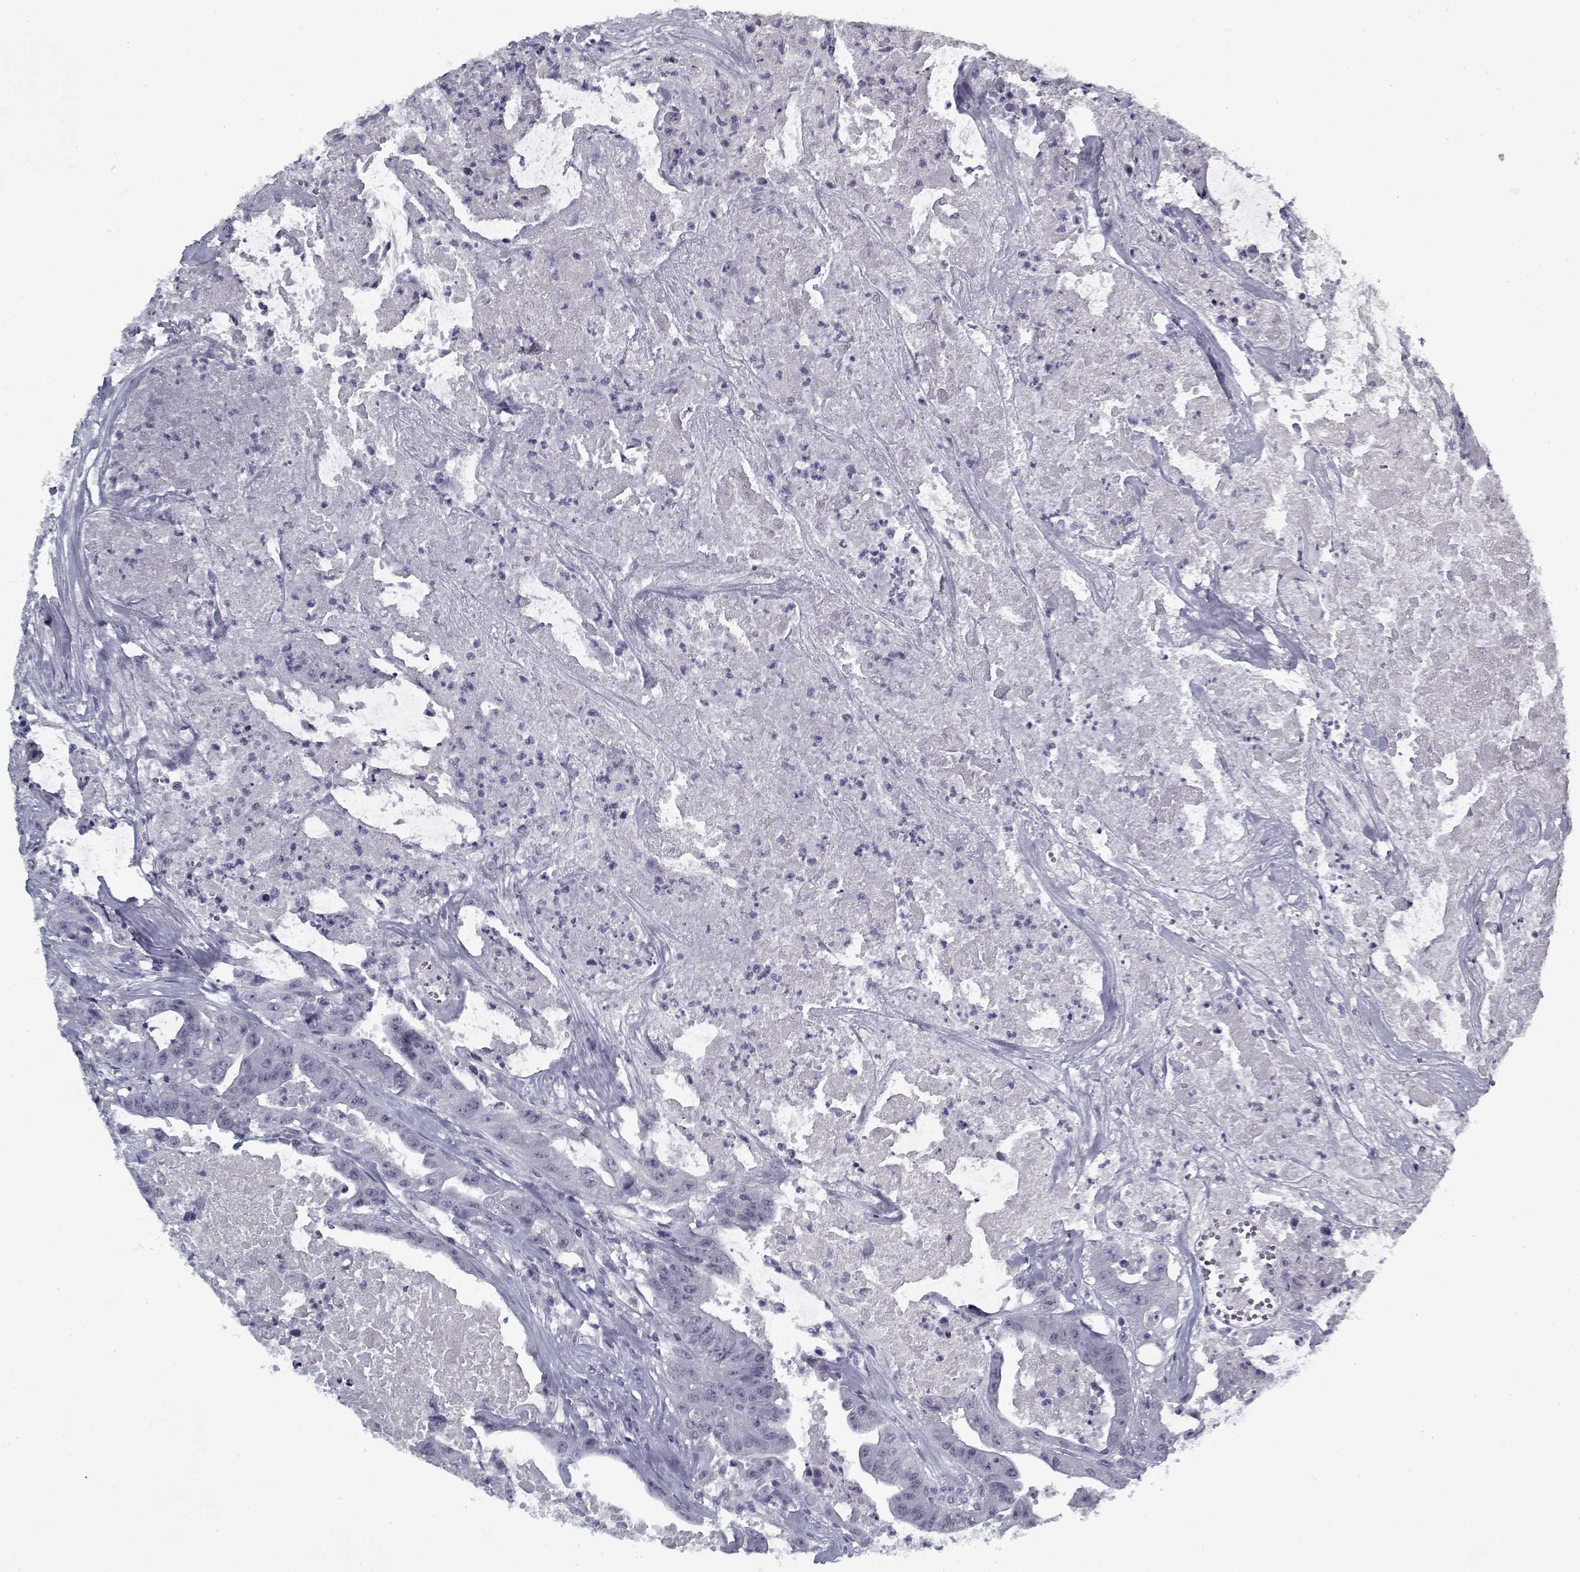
{"staining": {"intensity": "negative", "quantity": "none", "location": "none"}, "tissue": "colorectal cancer", "cell_type": "Tumor cells", "image_type": "cancer", "snomed": [{"axis": "morphology", "description": "Adenocarcinoma, NOS"}, {"axis": "topography", "description": "Colon"}], "caption": "This is an immunohistochemistry (IHC) image of colorectal cancer (adenocarcinoma). There is no positivity in tumor cells.", "gene": "RNF32", "patient": {"sex": "male", "age": 33}}